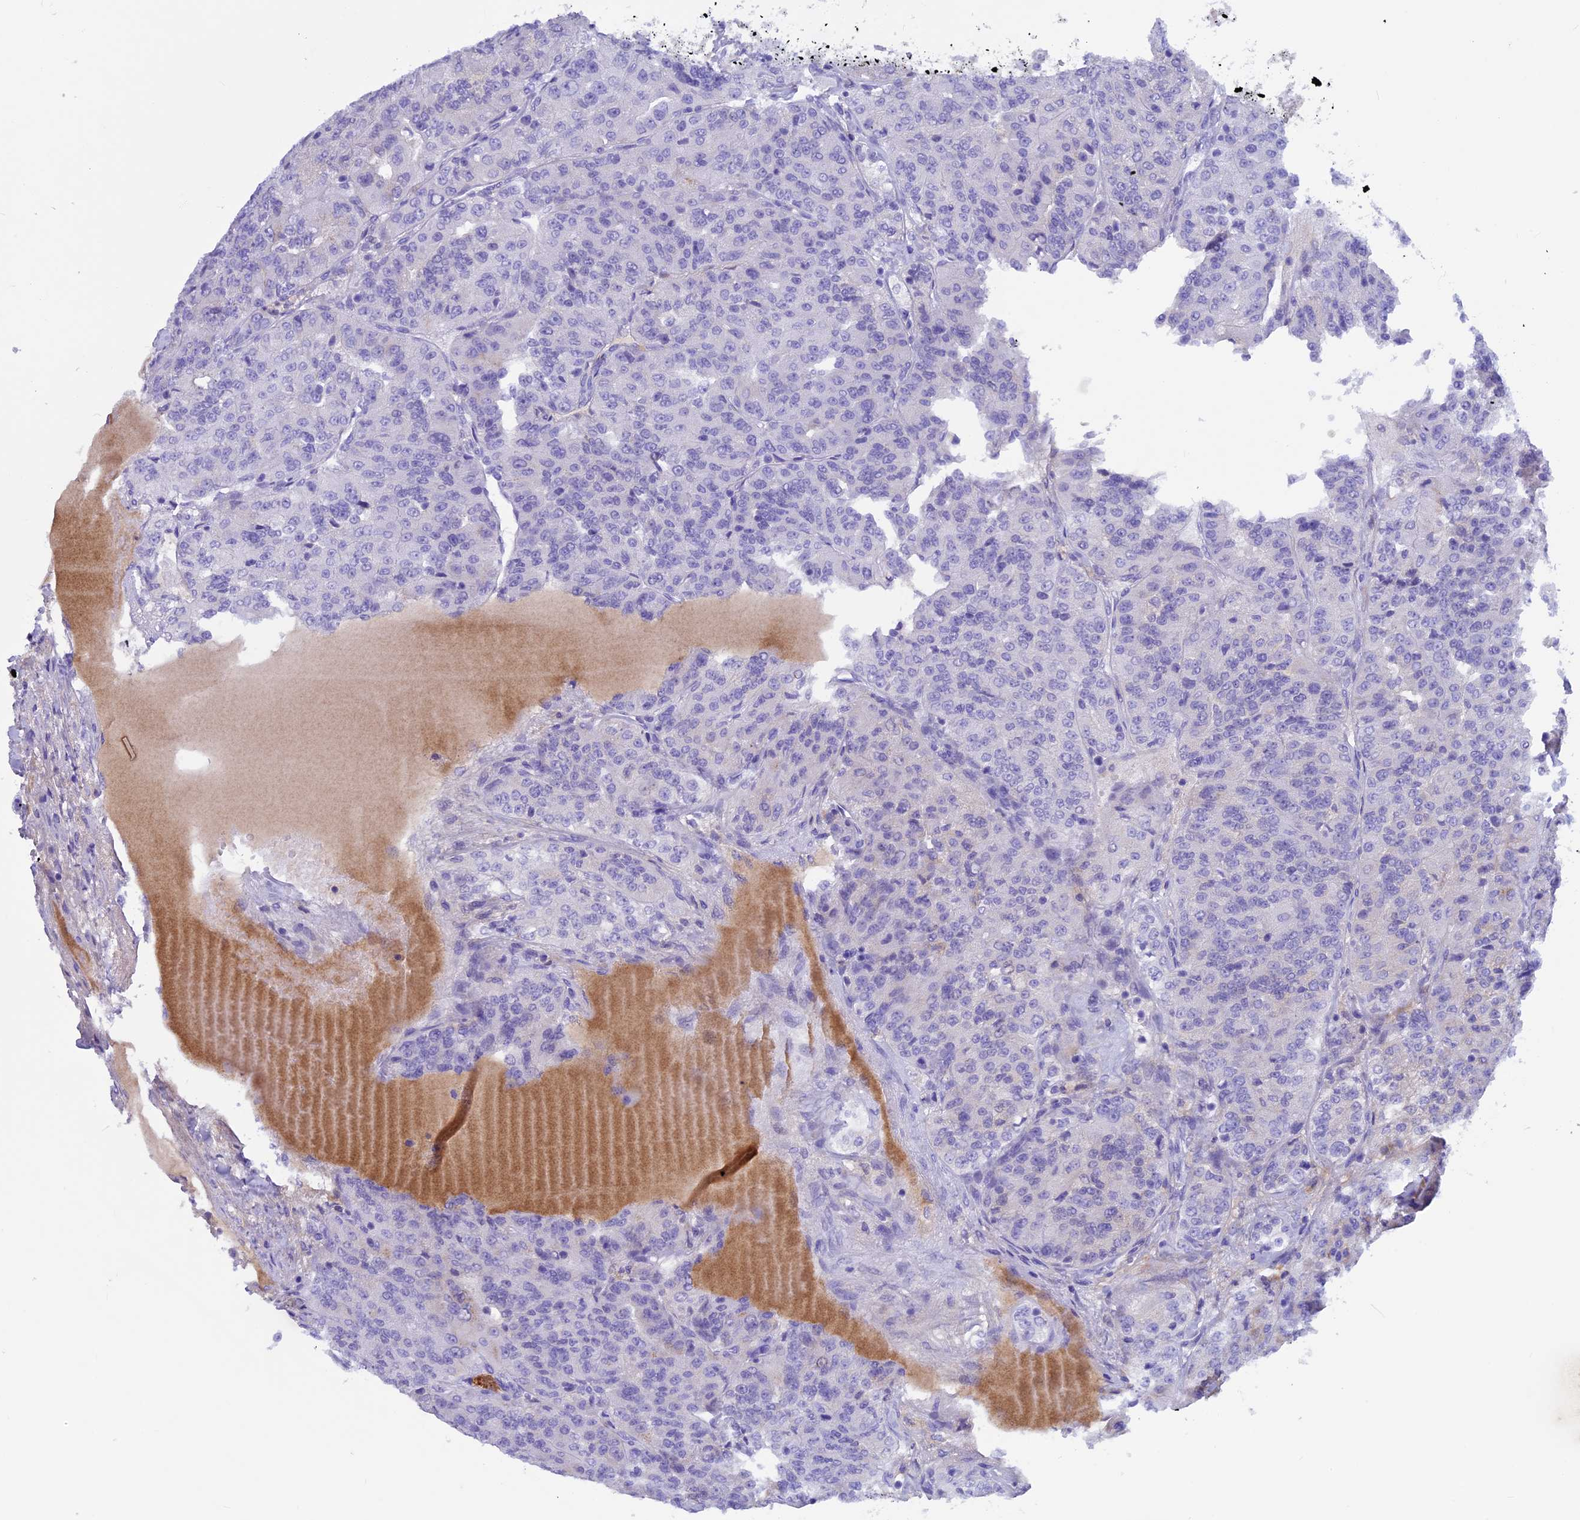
{"staining": {"intensity": "negative", "quantity": "none", "location": "none"}, "tissue": "renal cancer", "cell_type": "Tumor cells", "image_type": "cancer", "snomed": [{"axis": "morphology", "description": "Adenocarcinoma, NOS"}, {"axis": "topography", "description": "Kidney"}], "caption": "This is an immunohistochemistry (IHC) photomicrograph of adenocarcinoma (renal). There is no positivity in tumor cells.", "gene": "IGSF6", "patient": {"sex": "female", "age": 63}}